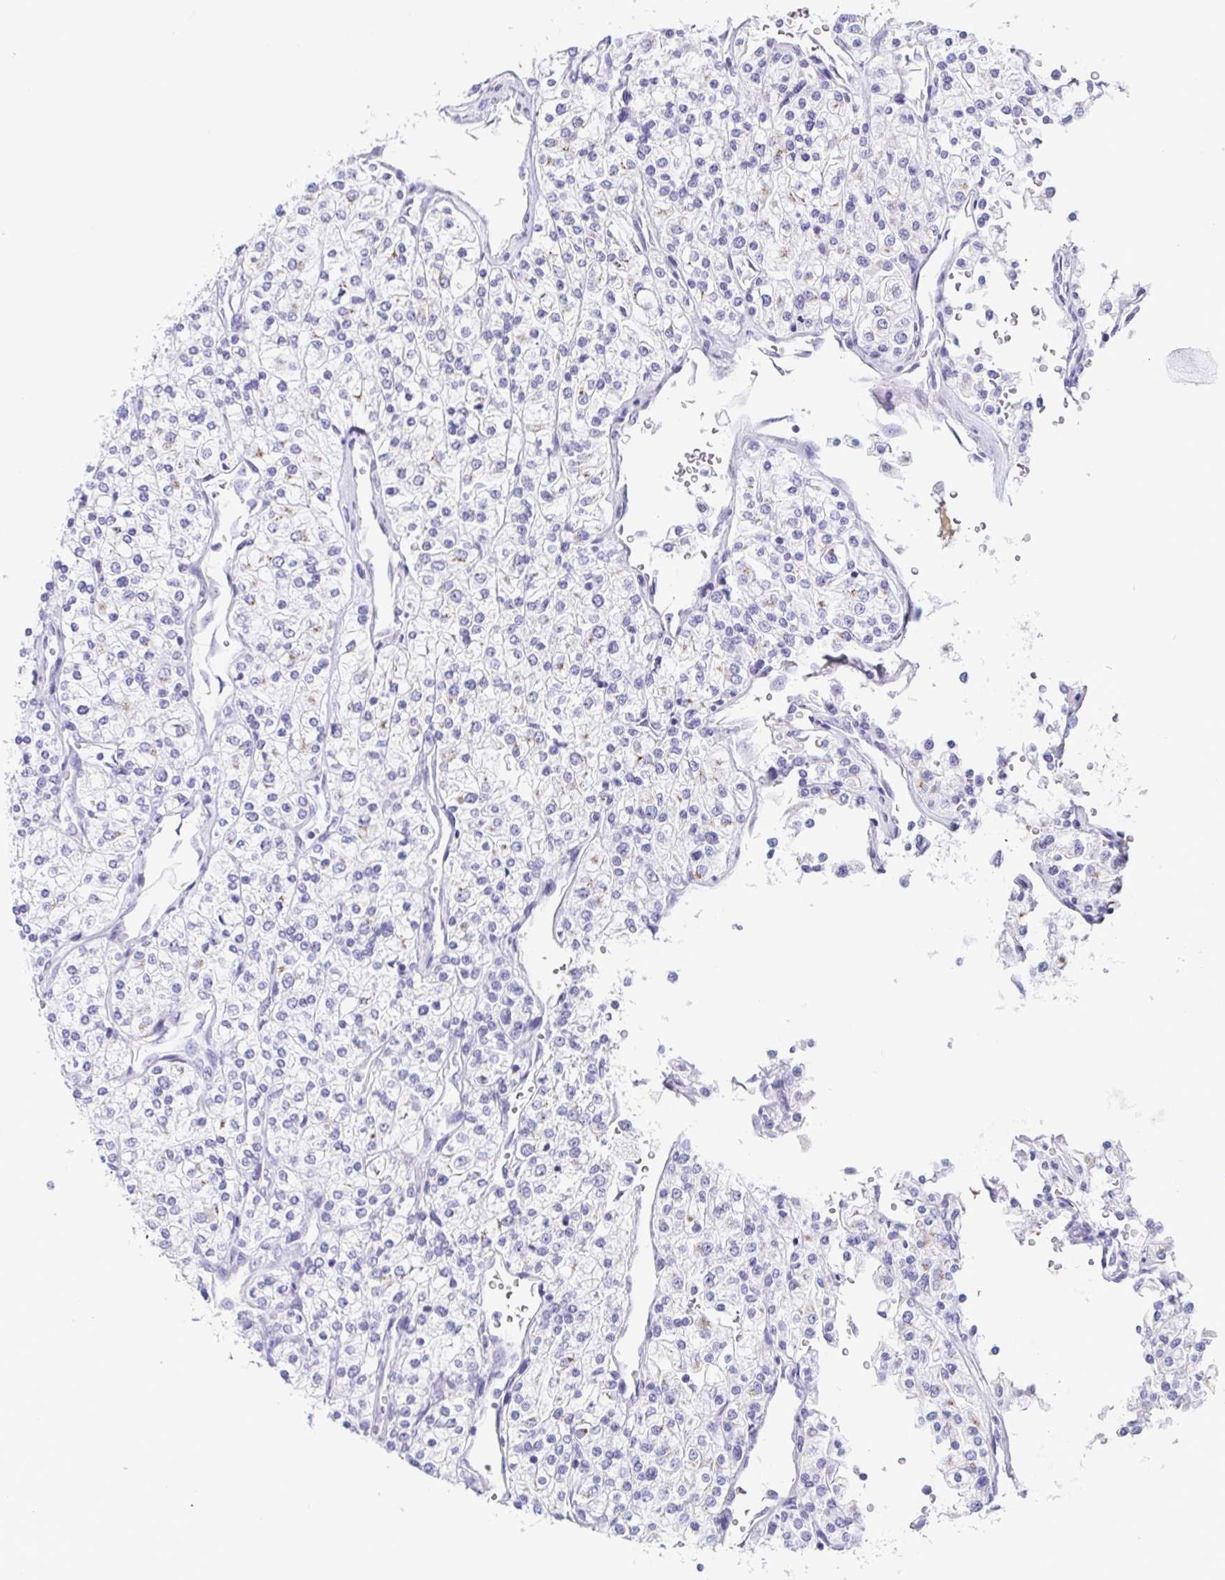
{"staining": {"intensity": "negative", "quantity": "none", "location": "none"}, "tissue": "renal cancer", "cell_type": "Tumor cells", "image_type": "cancer", "snomed": [{"axis": "morphology", "description": "Adenocarcinoma, NOS"}, {"axis": "topography", "description": "Kidney"}], "caption": "Tumor cells show no significant protein positivity in adenocarcinoma (renal).", "gene": "LDLRAD1", "patient": {"sex": "male", "age": 80}}